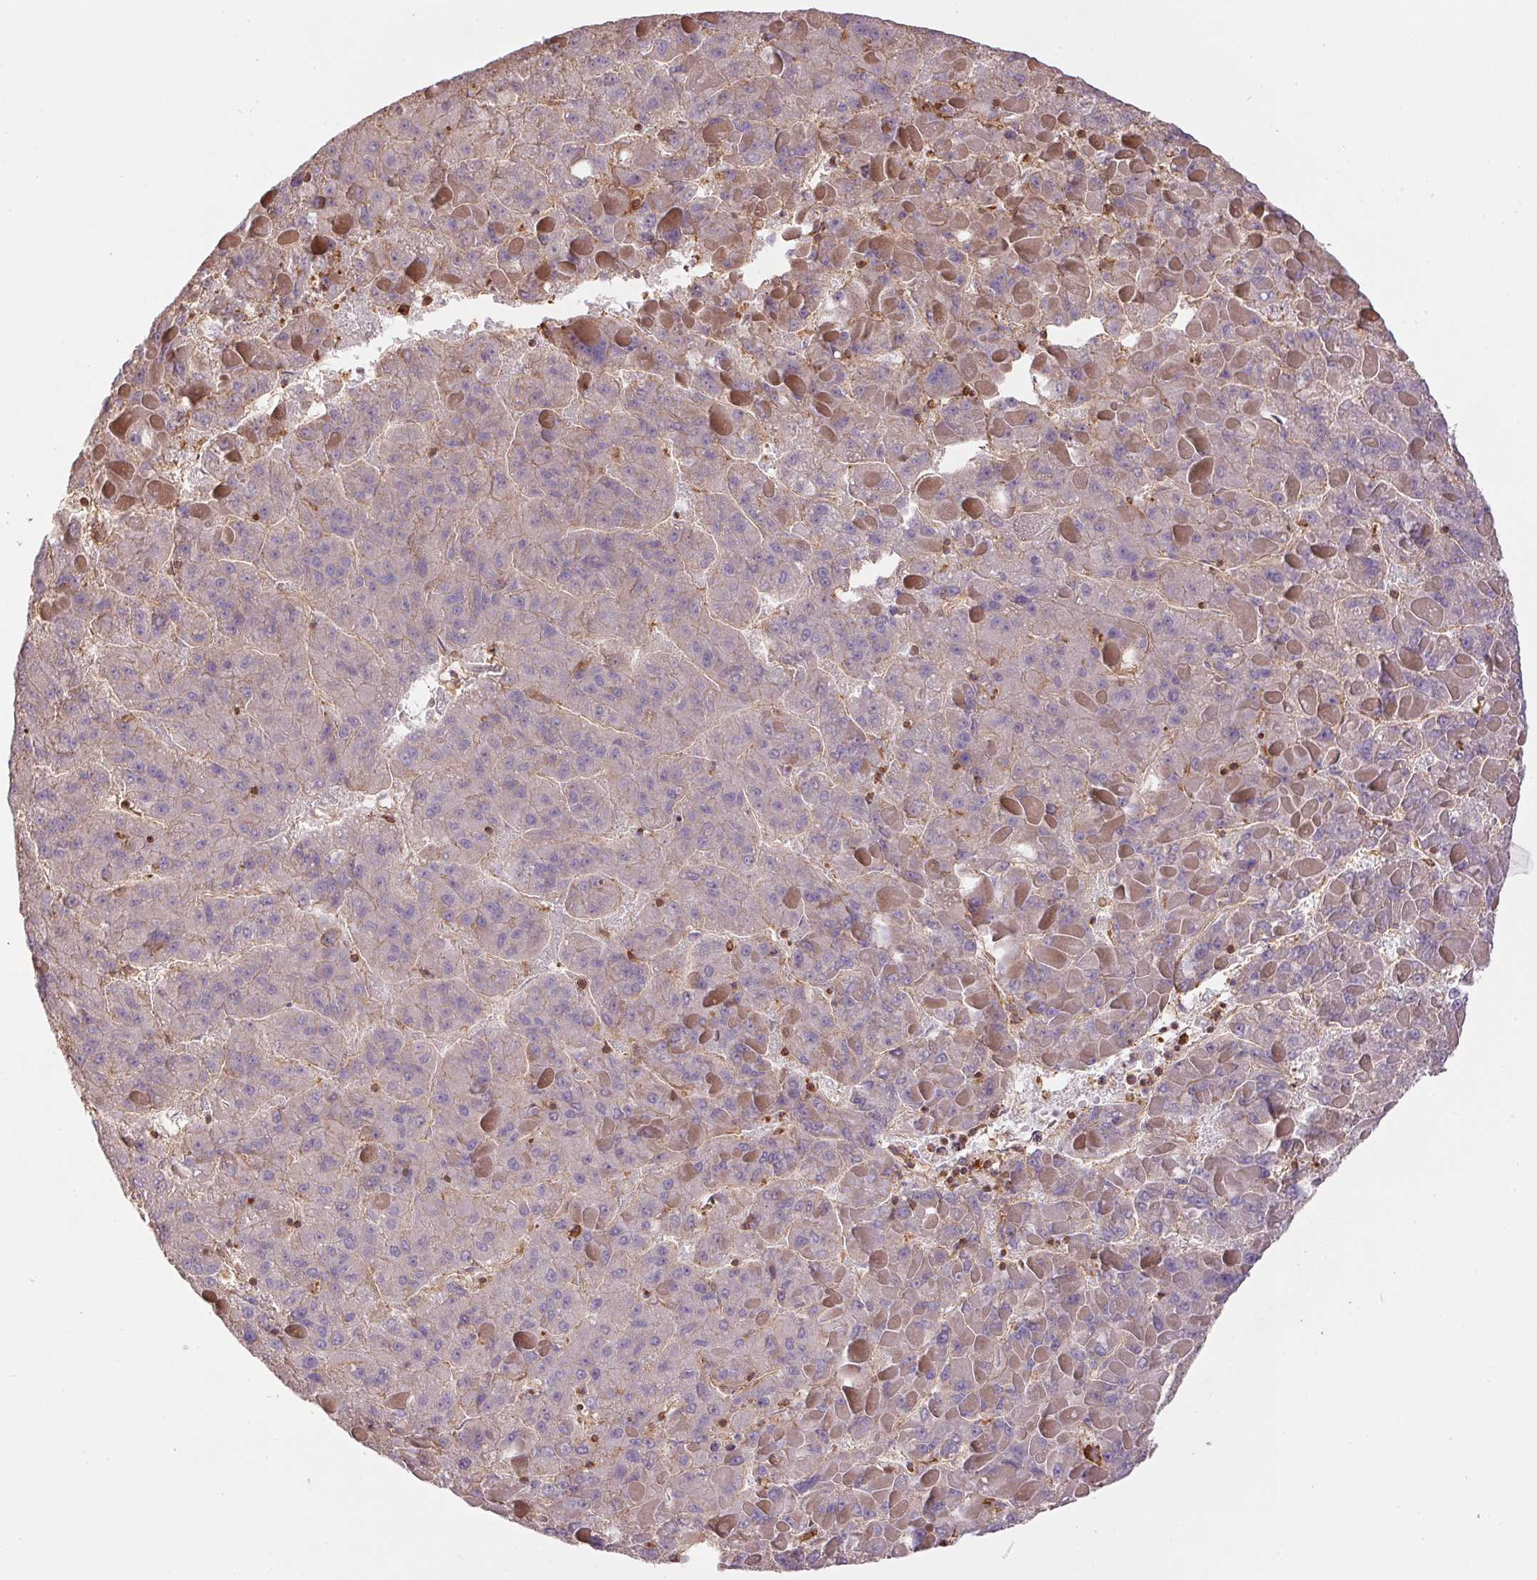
{"staining": {"intensity": "negative", "quantity": "none", "location": "none"}, "tissue": "liver cancer", "cell_type": "Tumor cells", "image_type": "cancer", "snomed": [{"axis": "morphology", "description": "Carcinoma, Hepatocellular, NOS"}, {"axis": "topography", "description": "Liver"}], "caption": "This is an immunohistochemistry (IHC) micrograph of human liver hepatocellular carcinoma. There is no positivity in tumor cells.", "gene": "TUBA3D", "patient": {"sex": "female", "age": 82}}